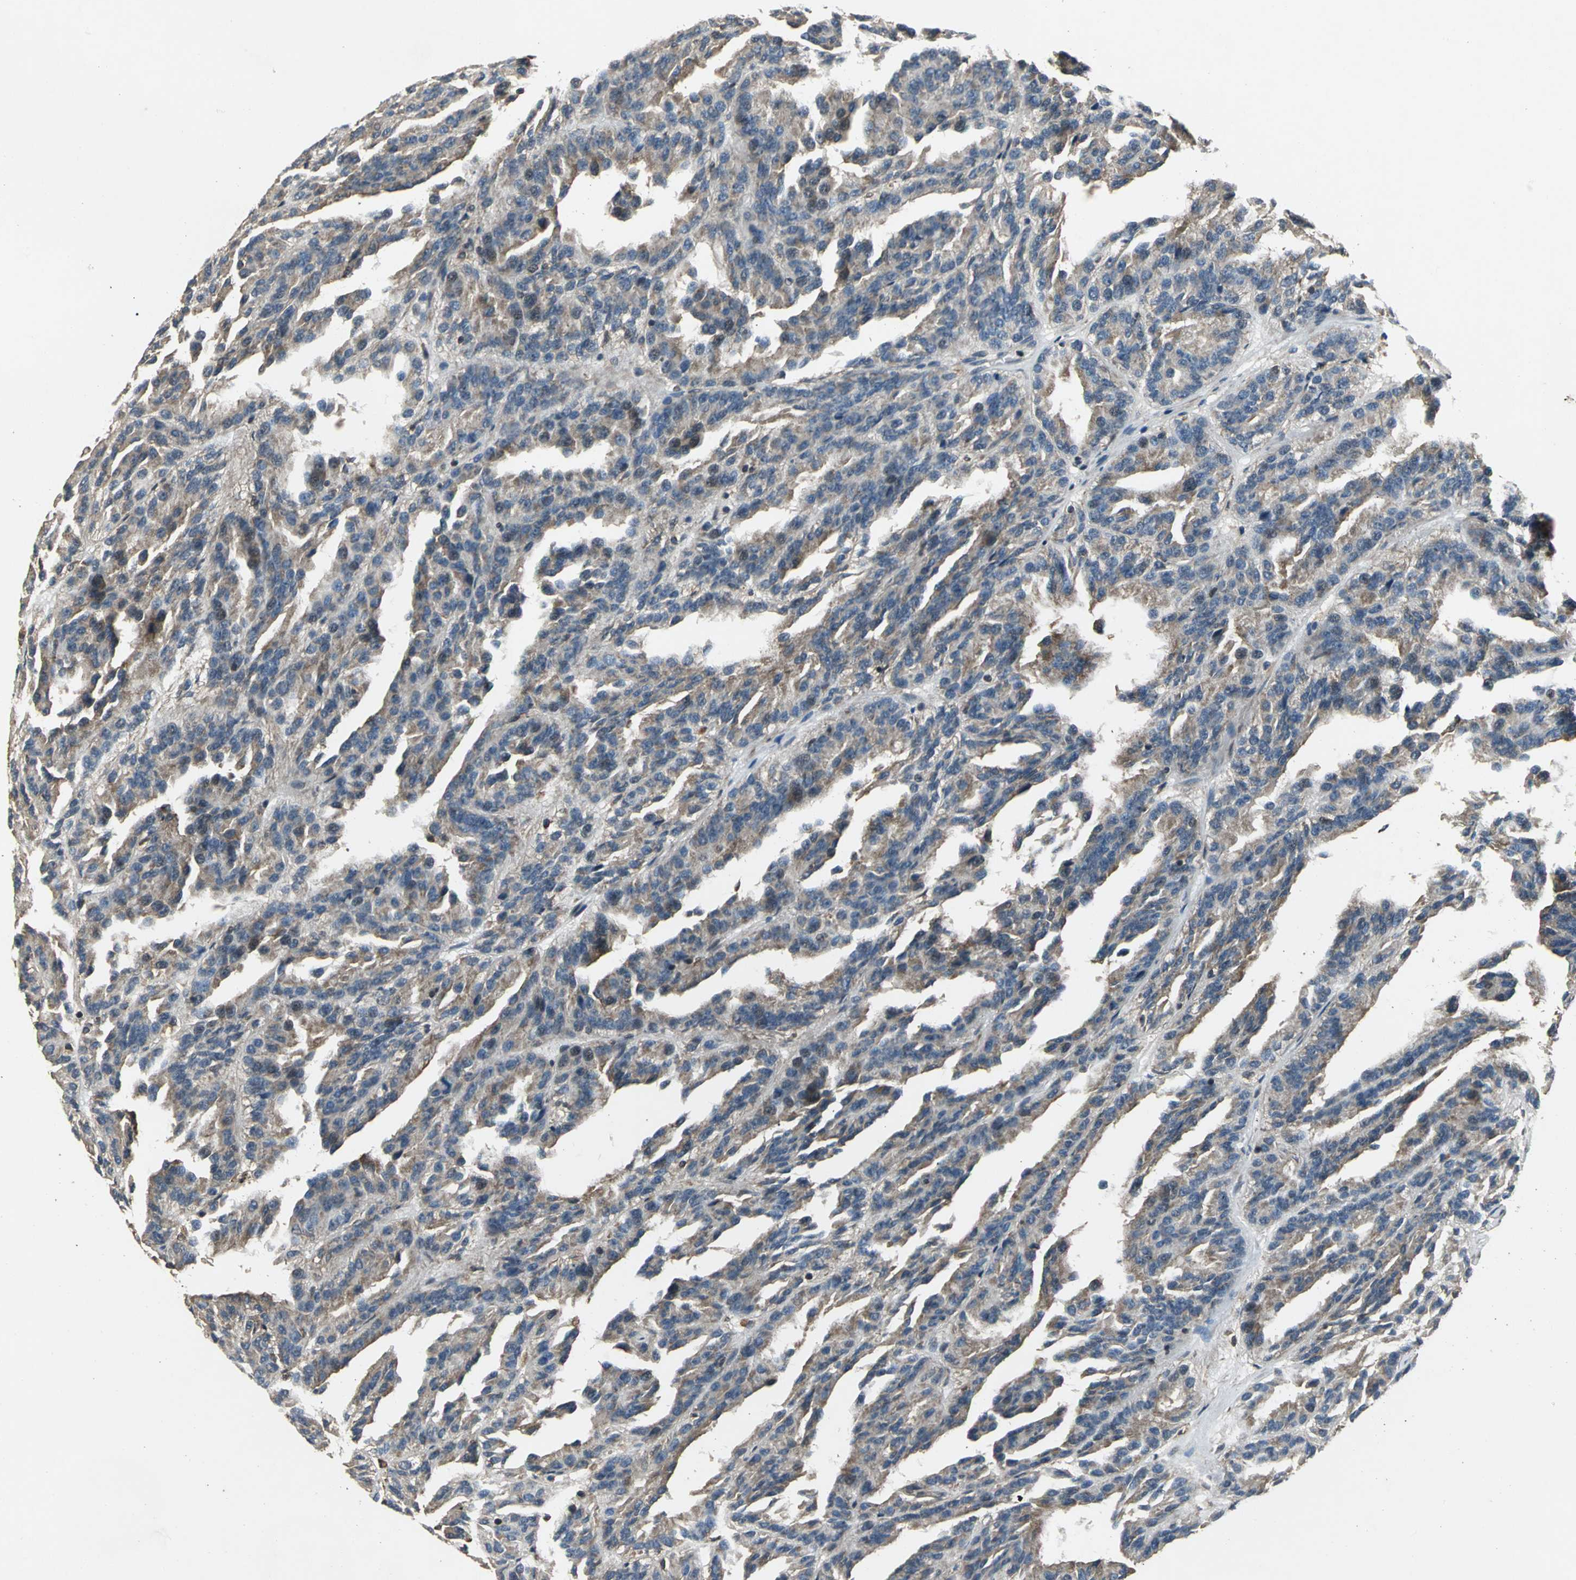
{"staining": {"intensity": "moderate", "quantity": ">75%", "location": "cytoplasmic/membranous"}, "tissue": "renal cancer", "cell_type": "Tumor cells", "image_type": "cancer", "snomed": [{"axis": "morphology", "description": "Adenocarcinoma, NOS"}, {"axis": "topography", "description": "Kidney"}], "caption": "Immunohistochemical staining of human renal cancer displays medium levels of moderate cytoplasmic/membranous staining in approximately >75% of tumor cells. The staining was performed using DAB (3,3'-diaminobenzidine) to visualize the protein expression in brown, while the nuclei were stained in blue with hematoxylin (Magnification: 20x).", "gene": "EIF2B2", "patient": {"sex": "male", "age": 46}}